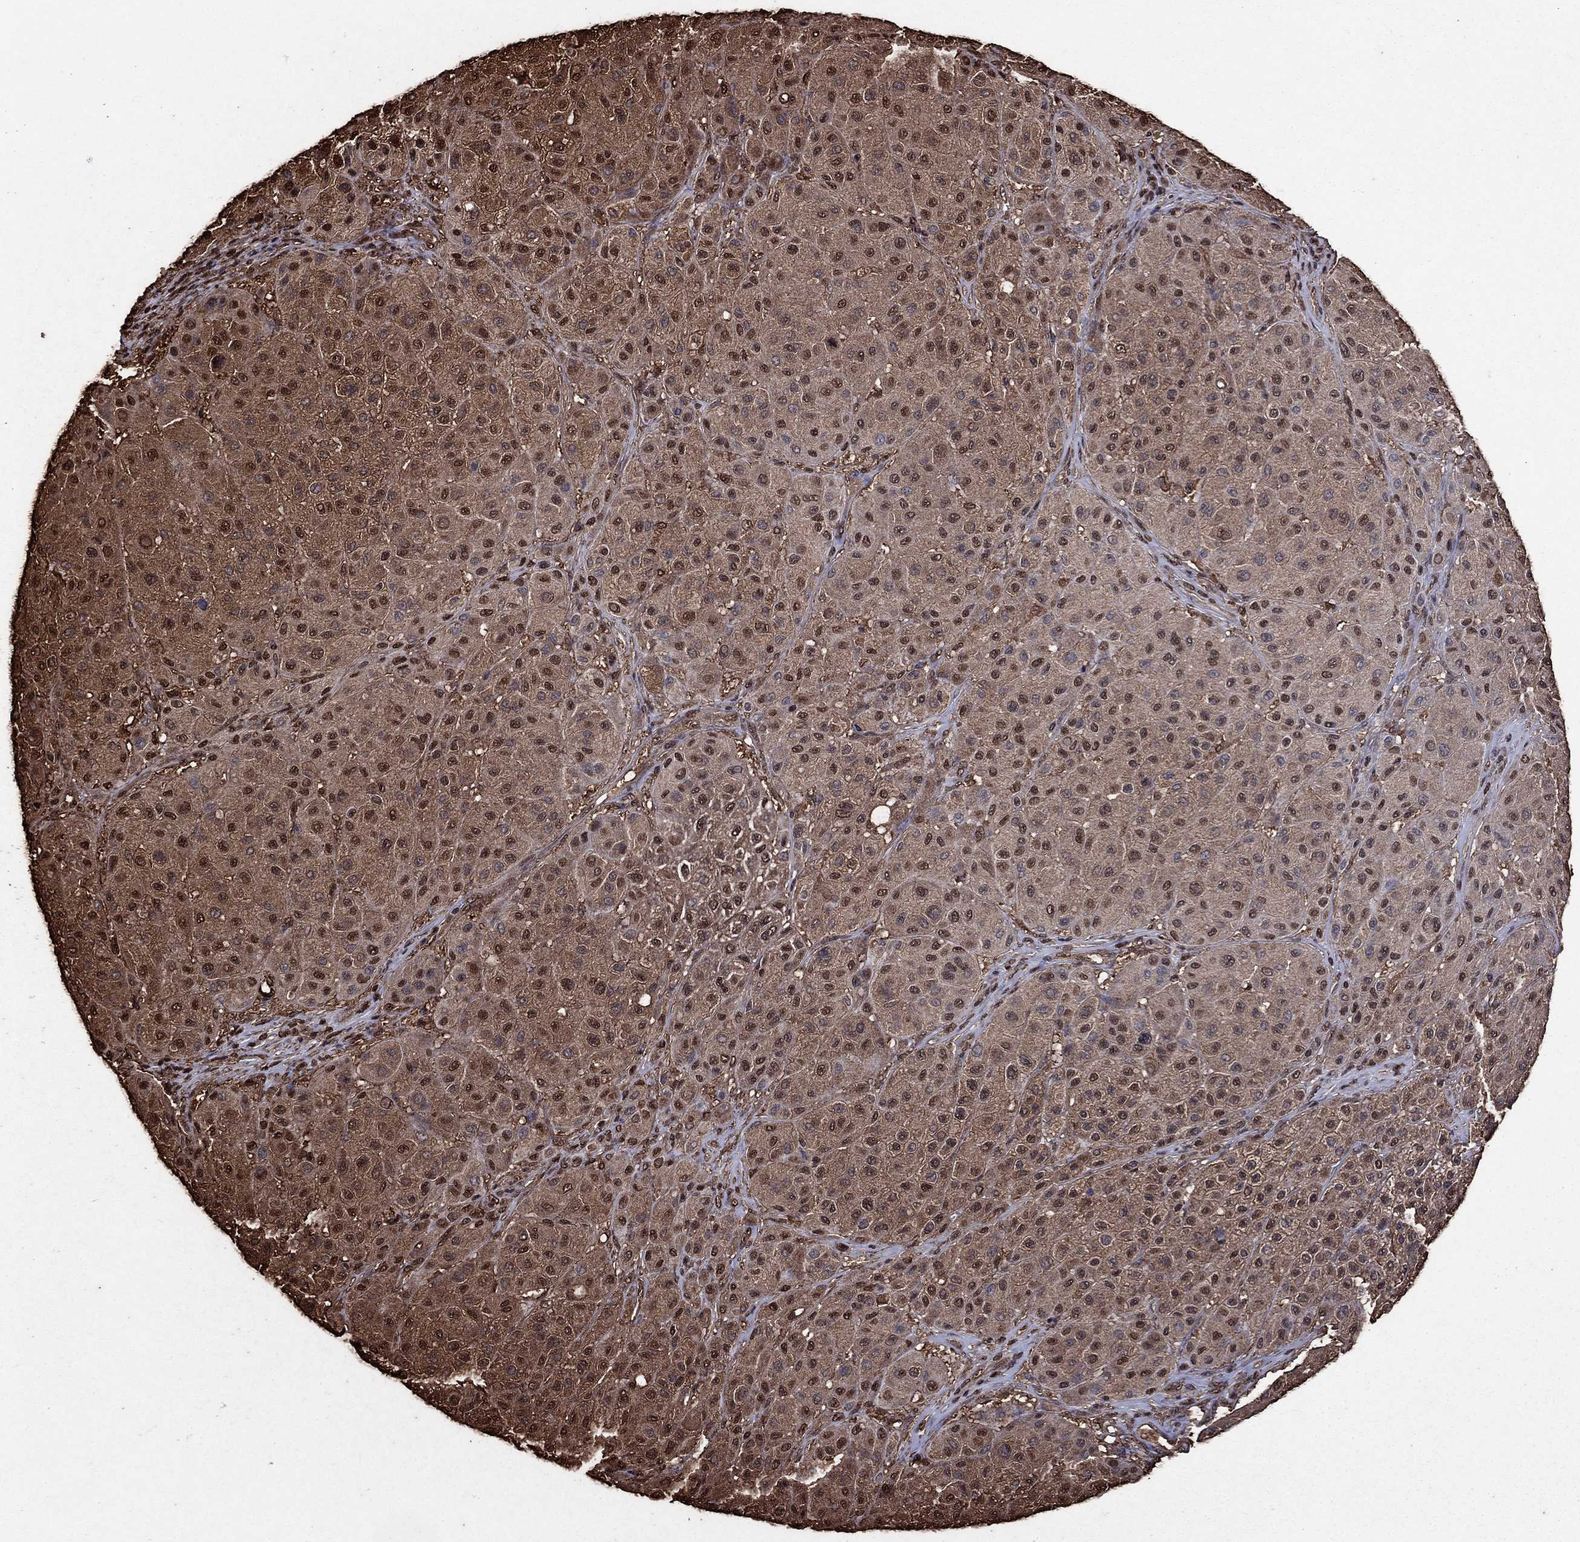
{"staining": {"intensity": "strong", "quantity": "25%-75%", "location": "nuclear"}, "tissue": "melanoma", "cell_type": "Tumor cells", "image_type": "cancer", "snomed": [{"axis": "morphology", "description": "Malignant melanoma, Metastatic site"}, {"axis": "topography", "description": "Smooth muscle"}], "caption": "Immunohistochemistry (IHC) photomicrograph of neoplastic tissue: malignant melanoma (metastatic site) stained using immunohistochemistry (IHC) exhibits high levels of strong protein expression localized specifically in the nuclear of tumor cells, appearing as a nuclear brown color.", "gene": "GAPDH", "patient": {"sex": "male", "age": 41}}